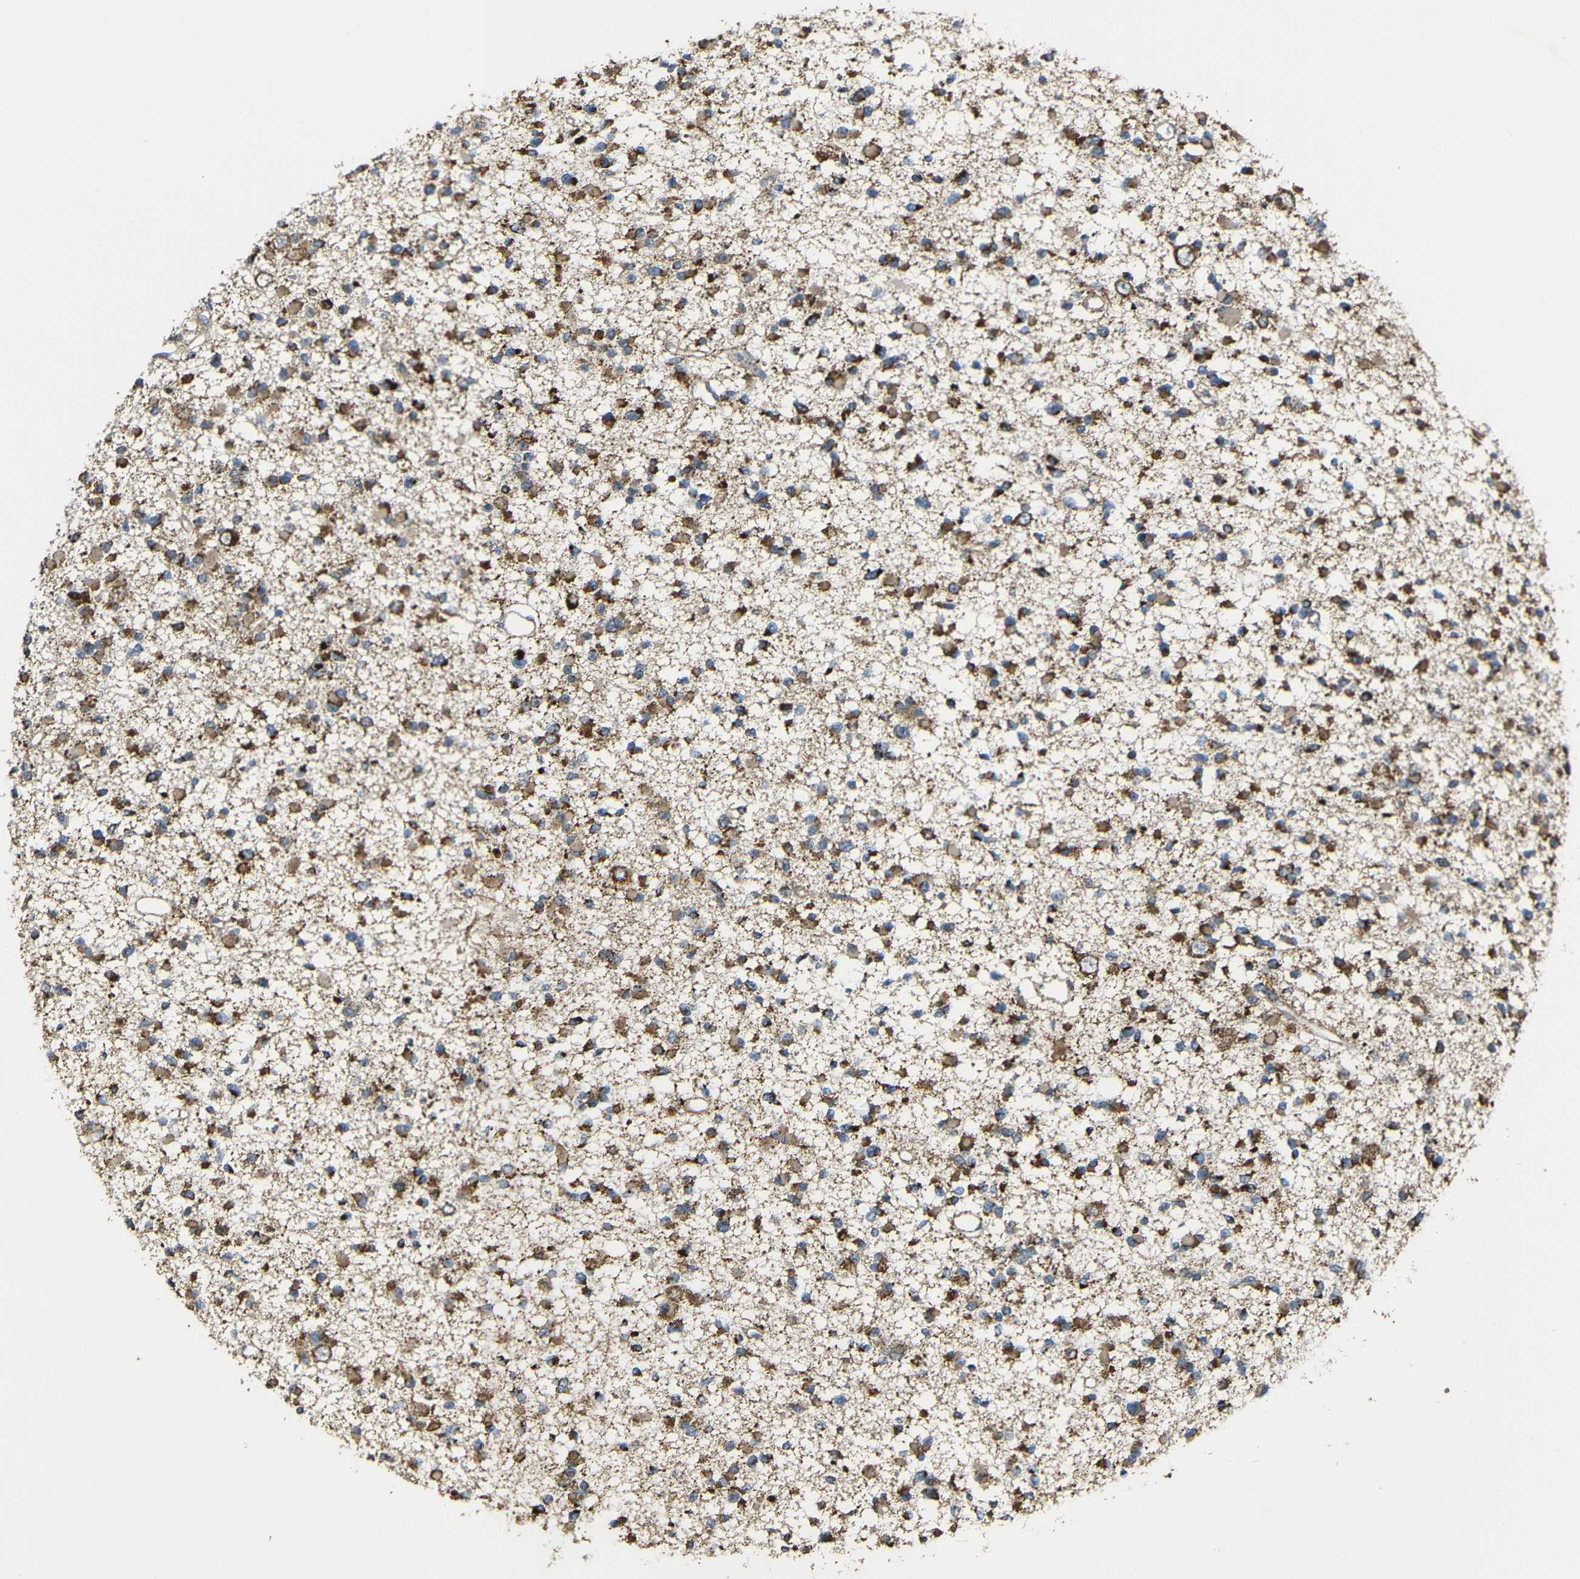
{"staining": {"intensity": "moderate", "quantity": ">75%", "location": "cytoplasmic/membranous"}, "tissue": "glioma", "cell_type": "Tumor cells", "image_type": "cancer", "snomed": [{"axis": "morphology", "description": "Glioma, malignant, Low grade"}, {"axis": "topography", "description": "Brain"}], "caption": "A brown stain highlights moderate cytoplasmic/membranous positivity of a protein in human malignant glioma (low-grade) tumor cells.", "gene": "NR3C2", "patient": {"sex": "female", "age": 22}}